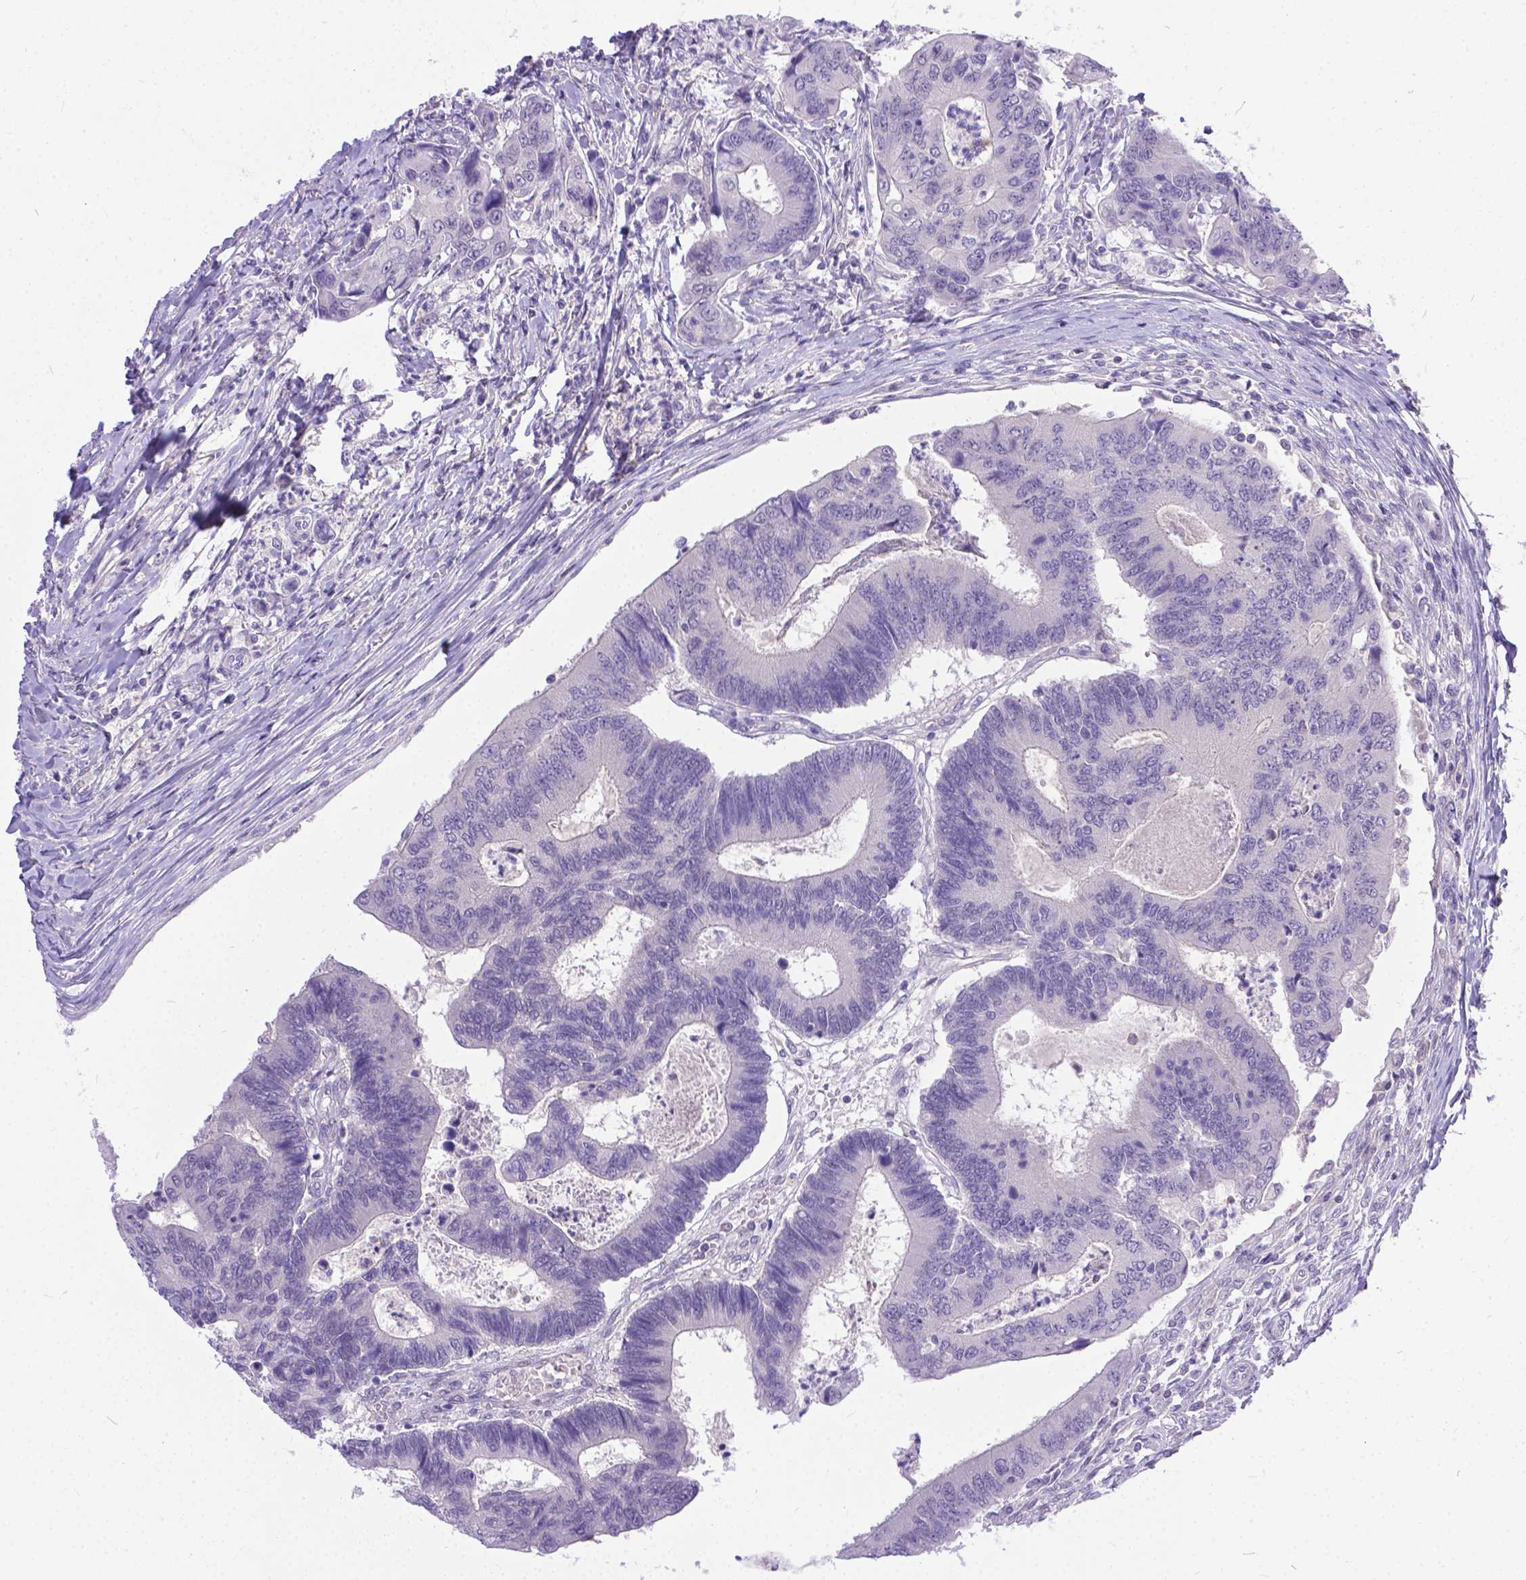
{"staining": {"intensity": "negative", "quantity": "none", "location": "none"}, "tissue": "colorectal cancer", "cell_type": "Tumor cells", "image_type": "cancer", "snomed": [{"axis": "morphology", "description": "Adenocarcinoma, NOS"}, {"axis": "topography", "description": "Colon"}], "caption": "Human colorectal adenocarcinoma stained for a protein using IHC demonstrates no positivity in tumor cells.", "gene": "TTLL6", "patient": {"sex": "female", "age": 67}}